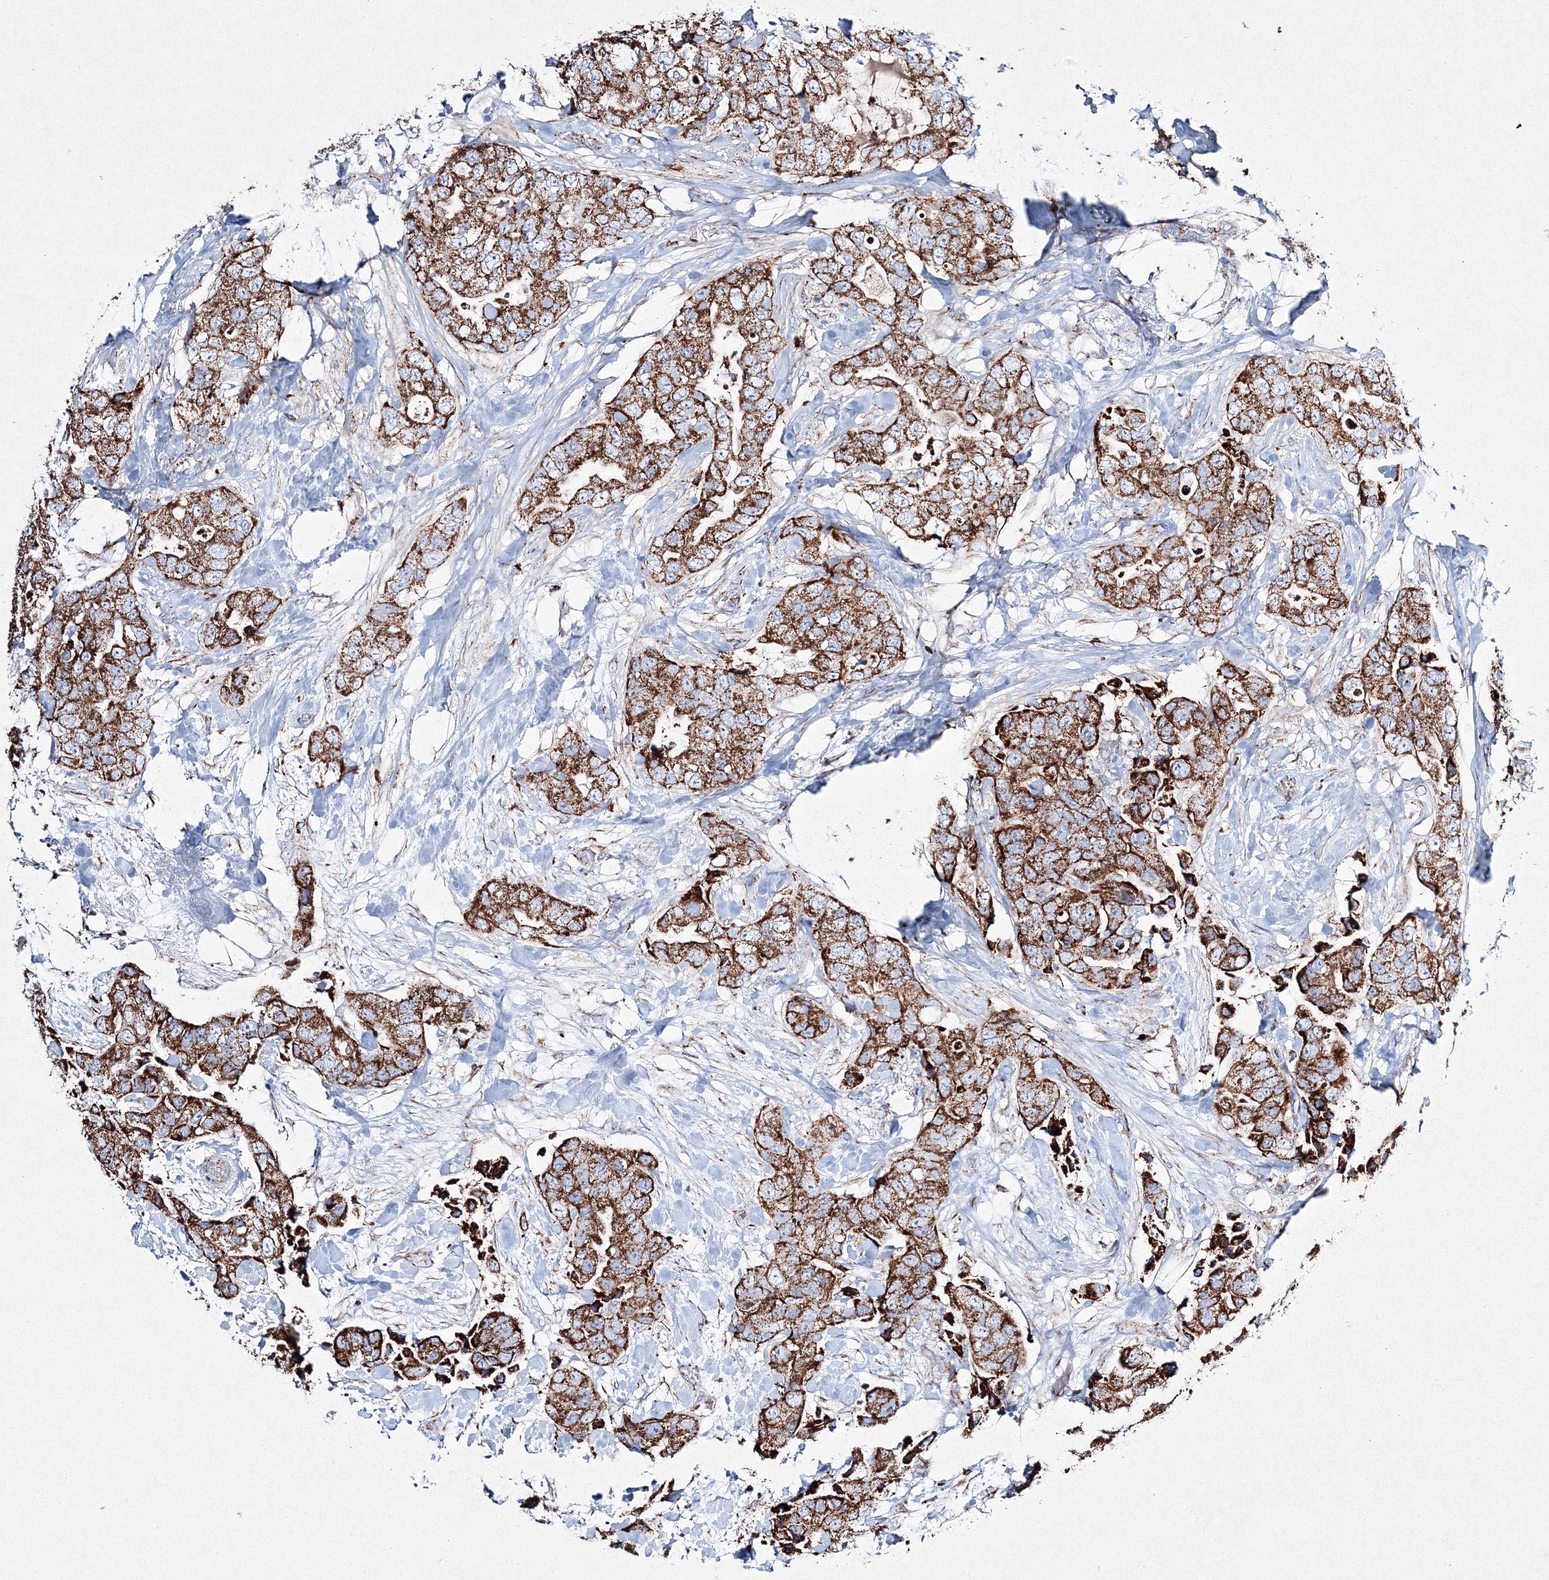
{"staining": {"intensity": "strong", "quantity": ">75%", "location": "cytoplasmic/membranous"}, "tissue": "breast cancer", "cell_type": "Tumor cells", "image_type": "cancer", "snomed": [{"axis": "morphology", "description": "Duct carcinoma"}, {"axis": "topography", "description": "Breast"}], "caption": "This is an image of immunohistochemistry staining of breast cancer, which shows strong staining in the cytoplasmic/membranous of tumor cells.", "gene": "IGSF9", "patient": {"sex": "female", "age": 62}}